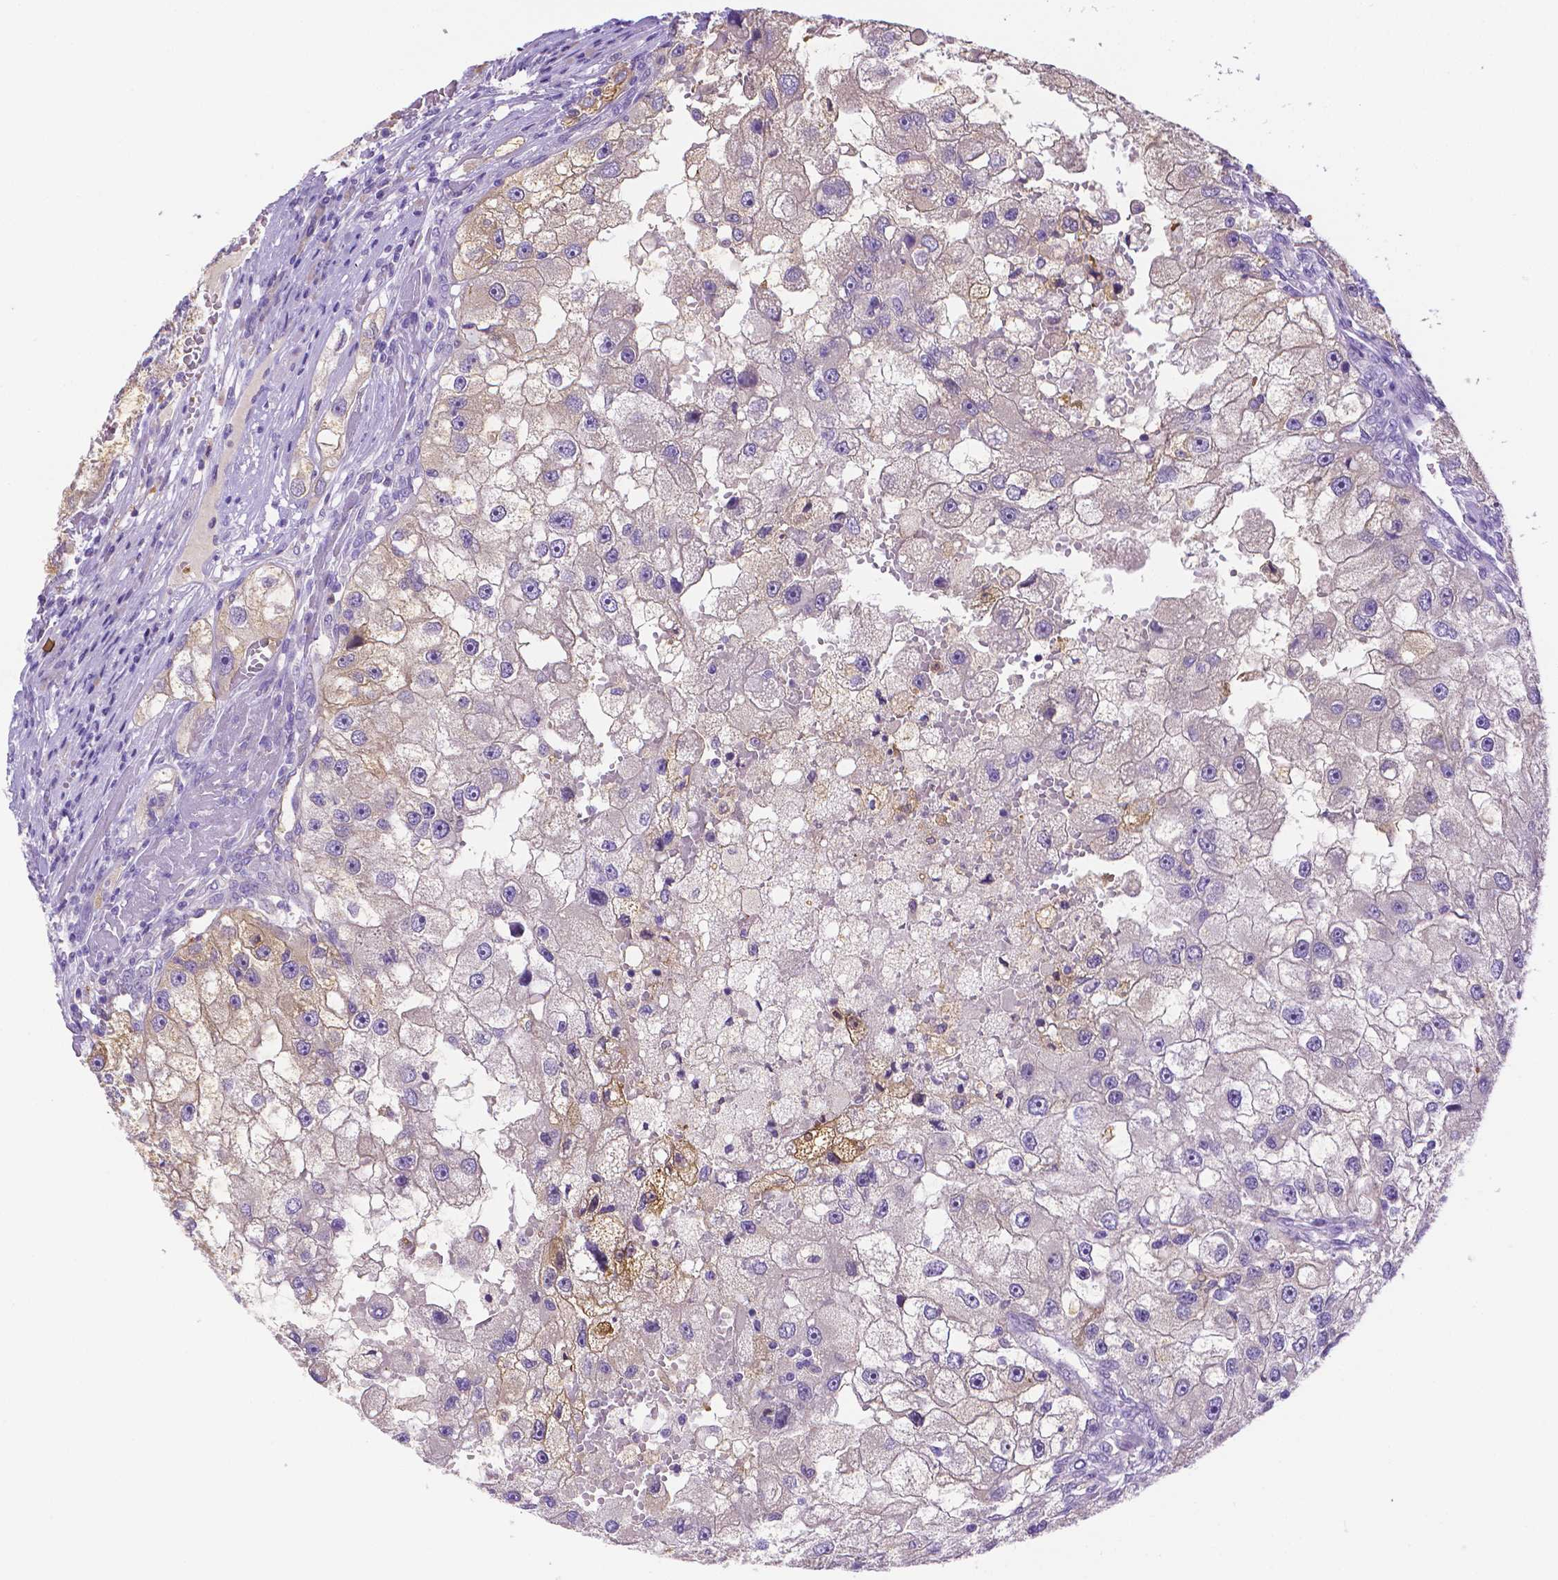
{"staining": {"intensity": "weak", "quantity": "25%-75%", "location": "cytoplasmic/membranous"}, "tissue": "renal cancer", "cell_type": "Tumor cells", "image_type": "cancer", "snomed": [{"axis": "morphology", "description": "Adenocarcinoma, NOS"}, {"axis": "topography", "description": "Kidney"}], "caption": "Human renal adenocarcinoma stained with a brown dye reveals weak cytoplasmic/membranous positive positivity in approximately 25%-75% of tumor cells.", "gene": "NXPH2", "patient": {"sex": "male", "age": 63}}